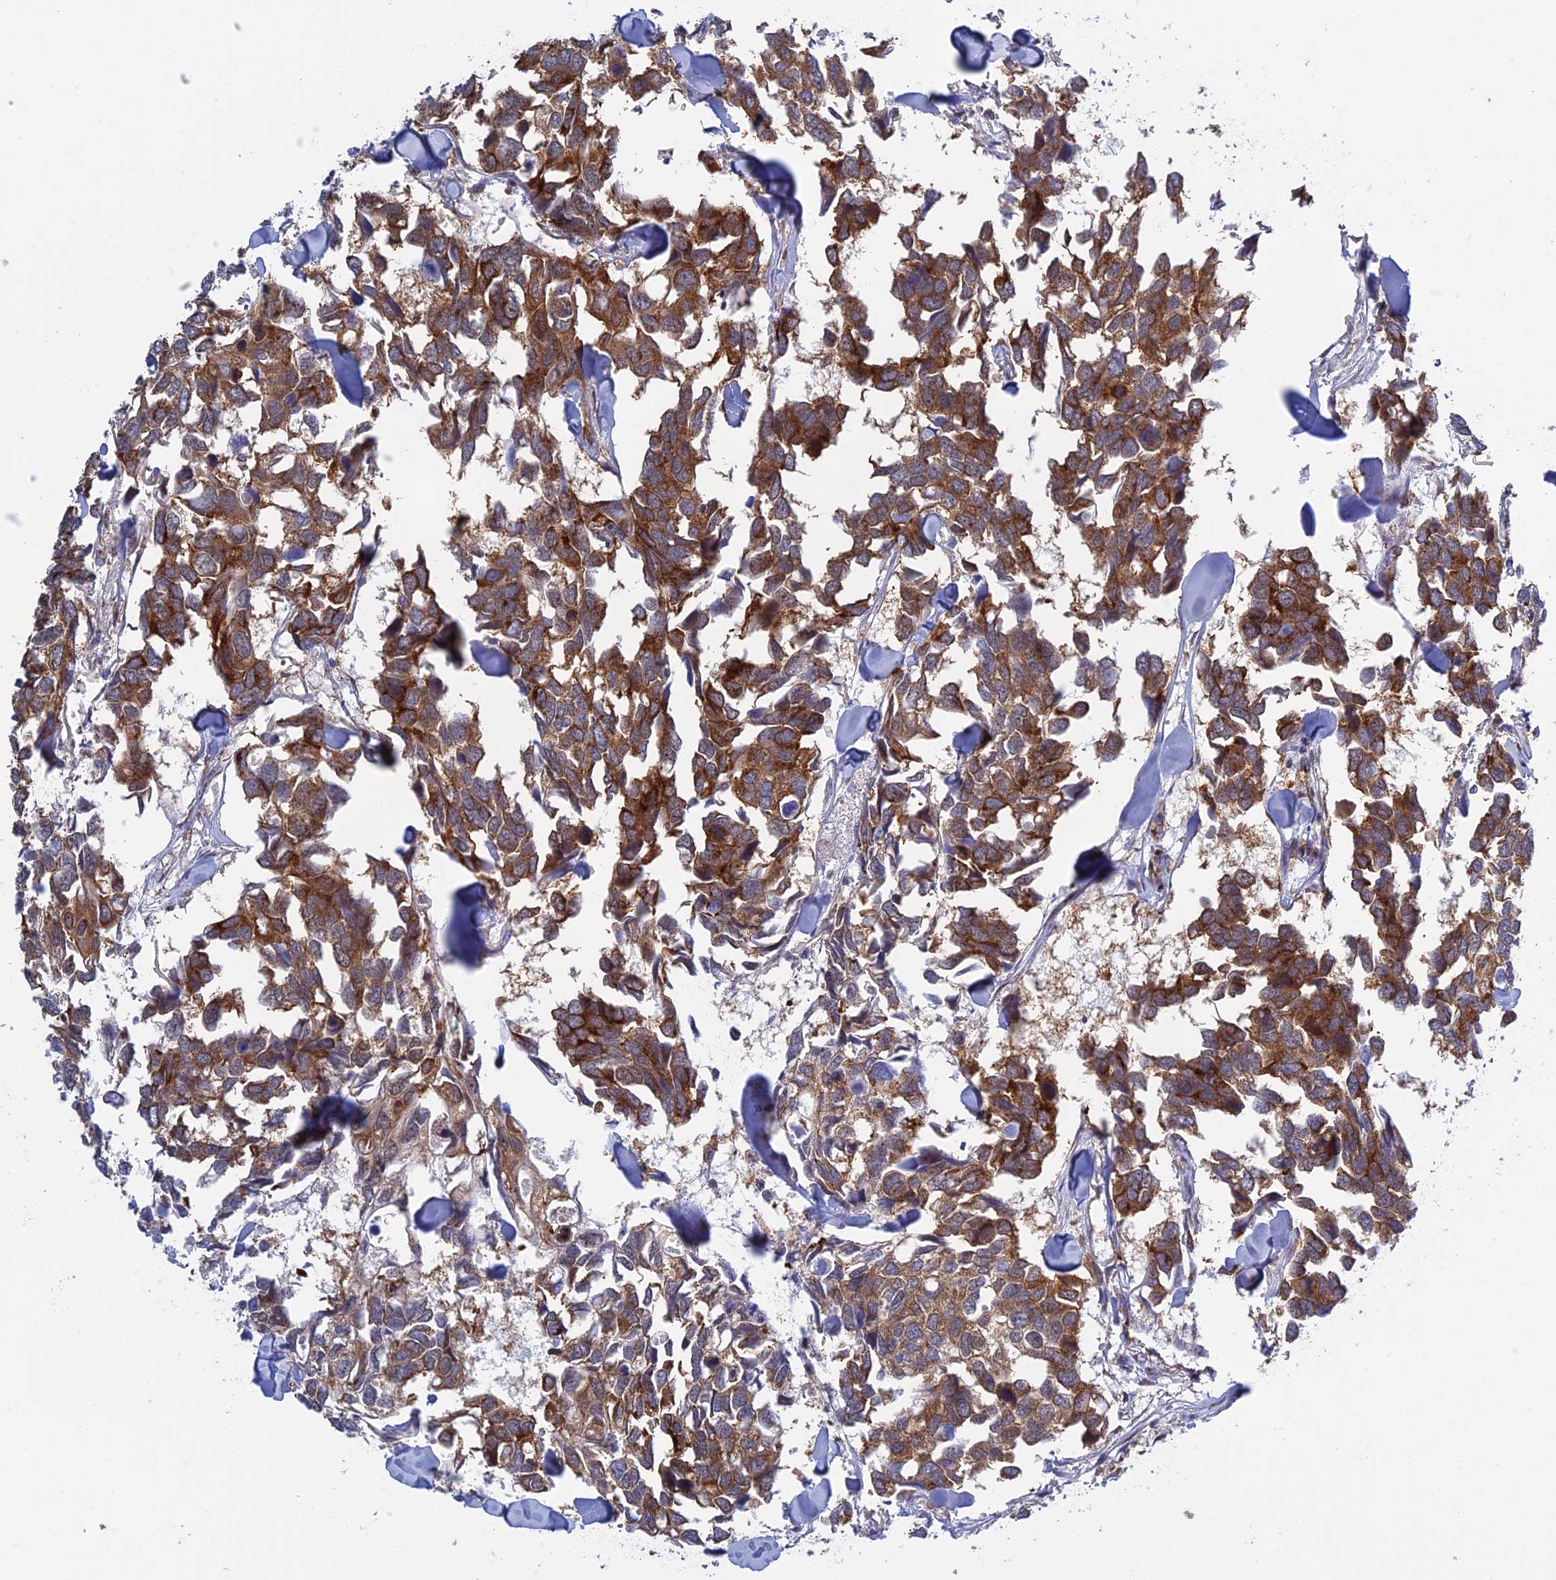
{"staining": {"intensity": "moderate", "quantity": ">75%", "location": "cytoplasmic/membranous"}, "tissue": "breast cancer", "cell_type": "Tumor cells", "image_type": "cancer", "snomed": [{"axis": "morphology", "description": "Duct carcinoma"}, {"axis": "topography", "description": "Breast"}], "caption": "Moderate cytoplasmic/membranous staining for a protein is identified in approximately >75% of tumor cells of invasive ductal carcinoma (breast) using IHC.", "gene": "CLINT1", "patient": {"sex": "female", "age": 83}}